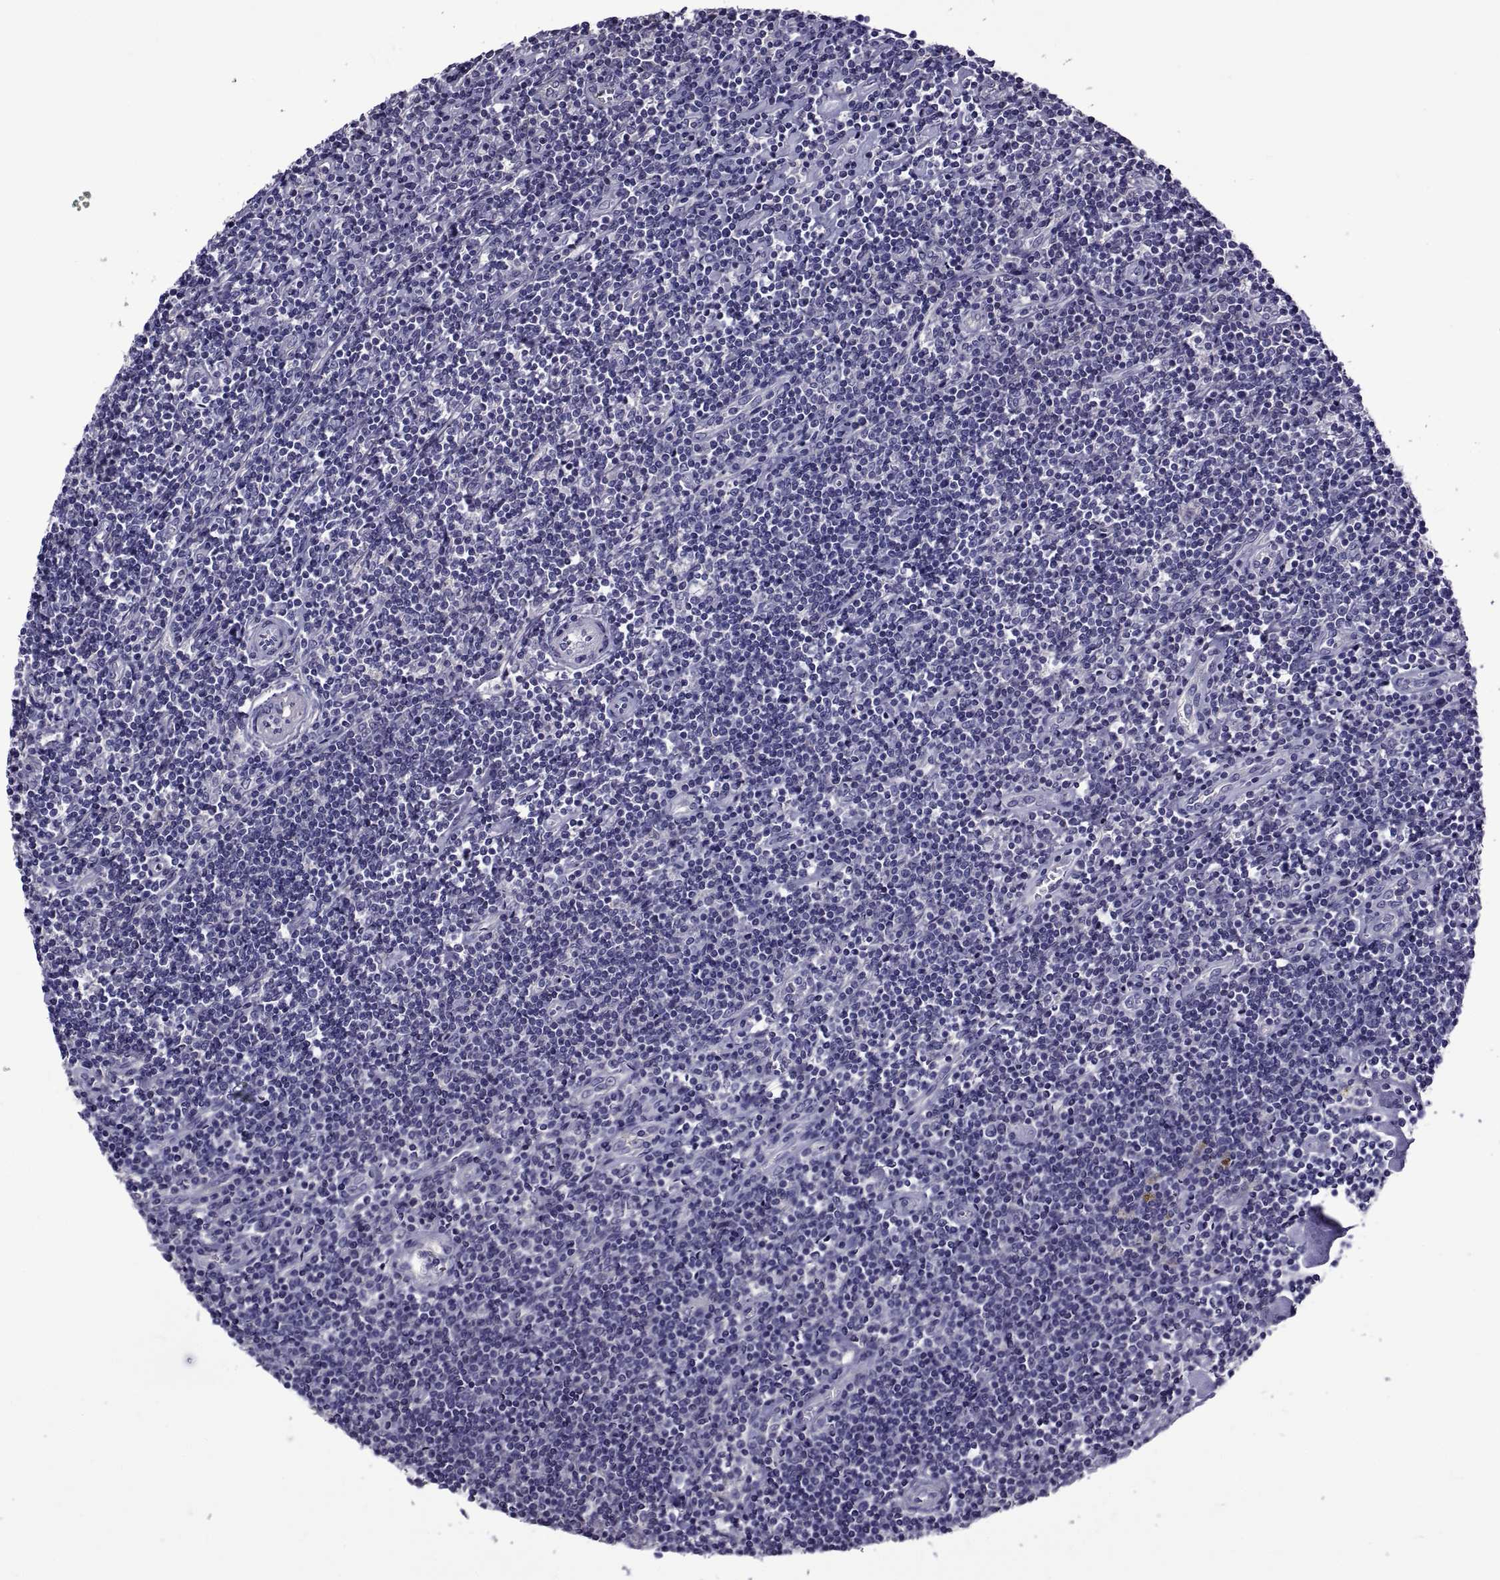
{"staining": {"intensity": "negative", "quantity": "none", "location": "none"}, "tissue": "lymphoma", "cell_type": "Tumor cells", "image_type": "cancer", "snomed": [{"axis": "morphology", "description": "Hodgkin's disease, NOS"}, {"axis": "topography", "description": "Lymph node"}], "caption": "High magnification brightfield microscopy of lymphoma stained with DAB (3,3'-diaminobenzidine) (brown) and counterstained with hematoxylin (blue): tumor cells show no significant positivity. Brightfield microscopy of immunohistochemistry (IHC) stained with DAB (3,3'-diaminobenzidine) (brown) and hematoxylin (blue), captured at high magnification.", "gene": "TMC3", "patient": {"sex": "male", "age": 40}}